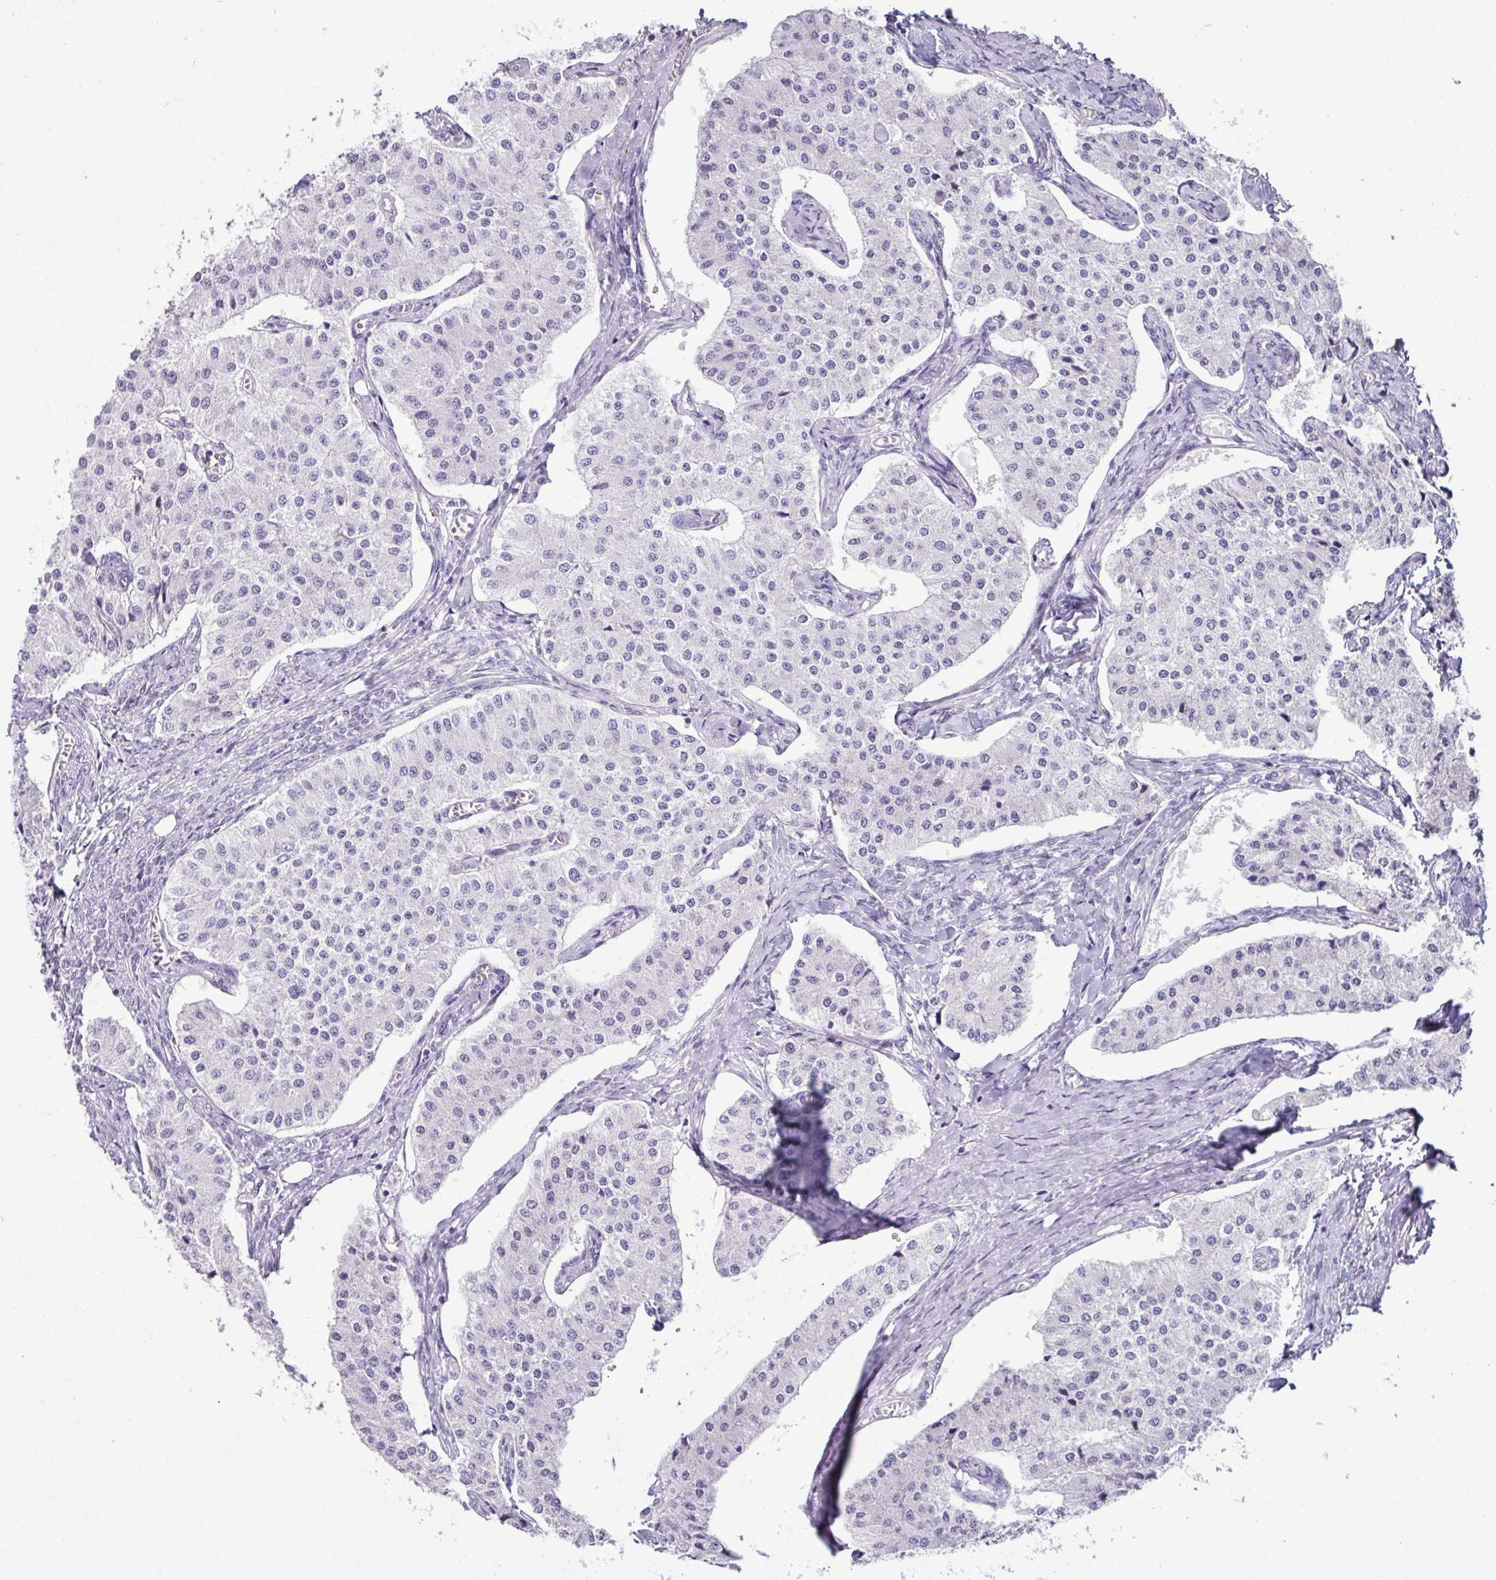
{"staining": {"intensity": "negative", "quantity": "none", "location": "none"}, "tissue": "carcinoid", "cell_type": "Tumor cells", "image_type": "cancer", "snomed": [{"axis": "morphology", "description": "Carcinoid, malignant, NOS"}, {"axis": "topography", "description": "Colon"}], "caption": "Carcinoid (malignant) was stained to show a protein in brown. There is no significant positivity in tumor cells.", "gene": "NCCRP1", "patient": {"sex": "female", "age": 52}}